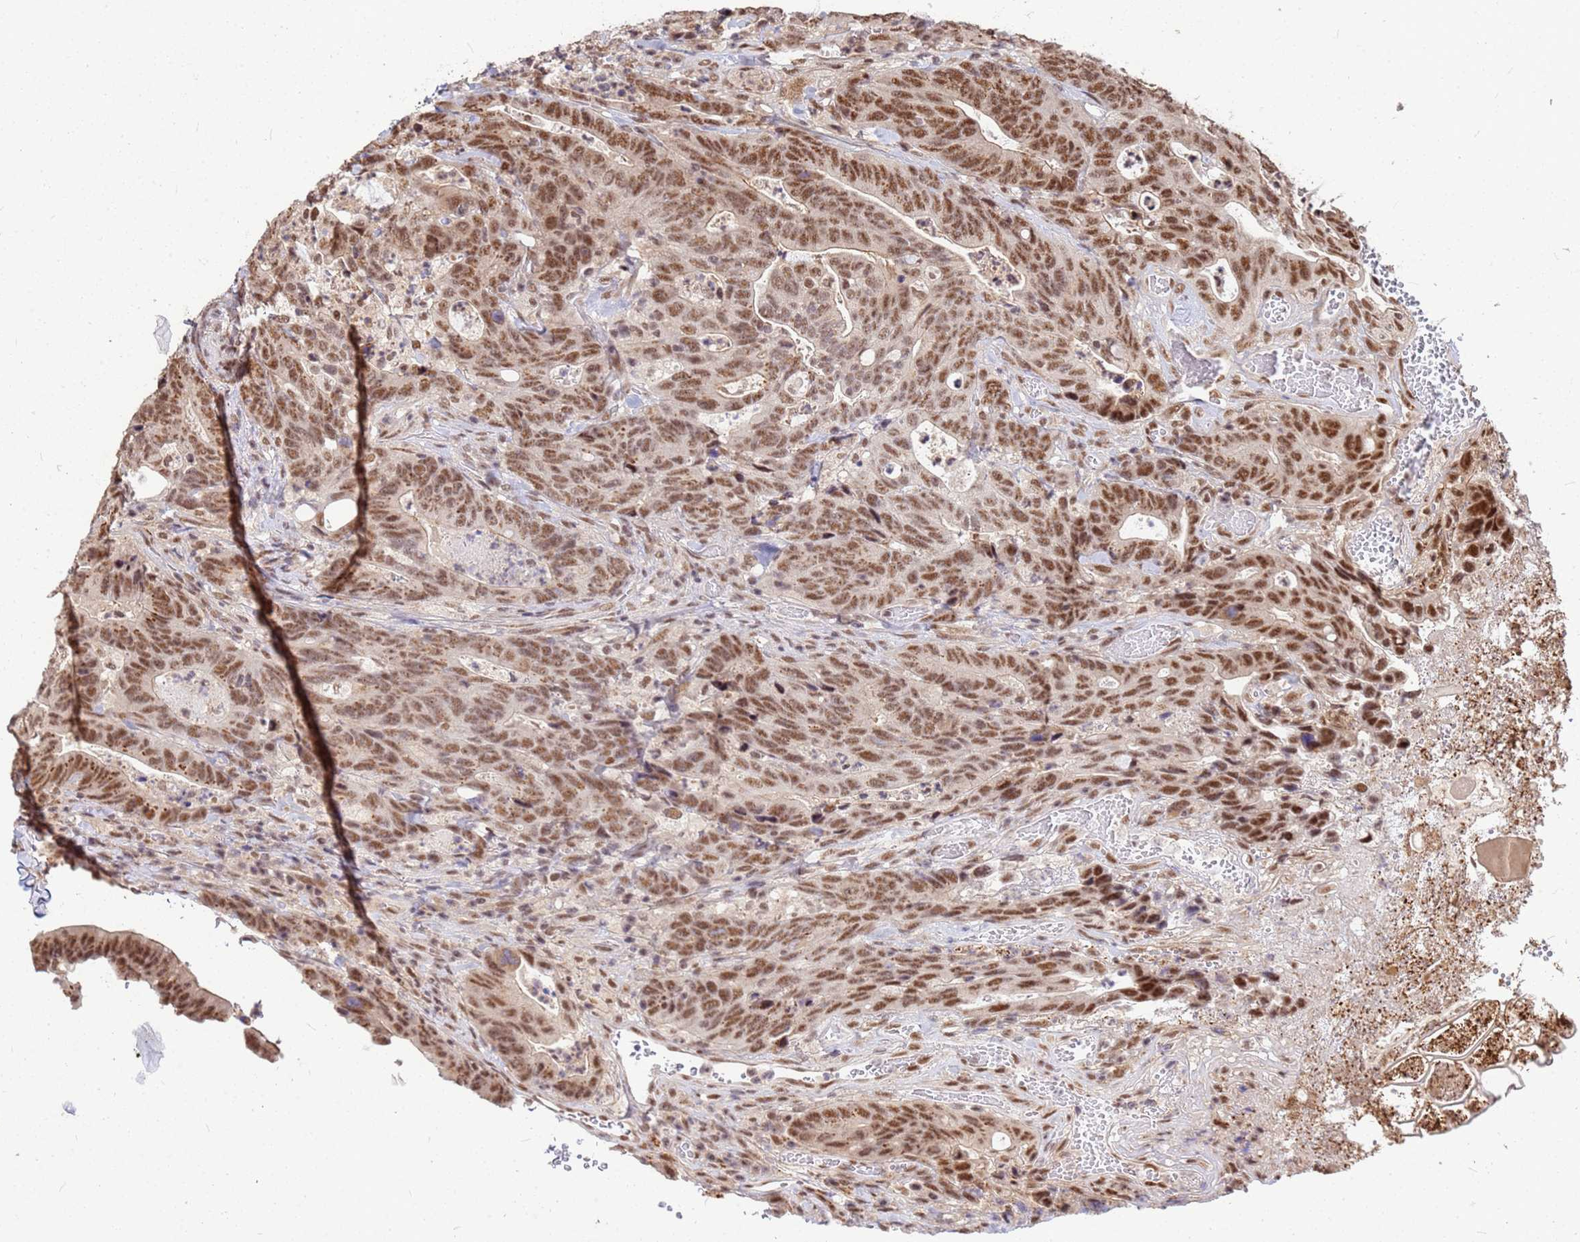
{"staining": {"intensity": "moderate", "quantity": ">75%", "location": "cytoplasmic/membranous,nuclear"}, "tissue": "colorectal cancer", "cell_type": "Tumor cells", "image_type": "cancer", "snomed": [{"axis": "morphology", "description": "Adenocarcinoma, NOS"}, {"axis": "topography", "description": "Colon"}], "caption": "Protein staining reveals moderate cytoplasmic/membranous and nuclear expression in approximately >75% of tumor cells in colorectal cancer.", "gene": "NCBP2", "patient": {"sex": "female", "age": 82}}